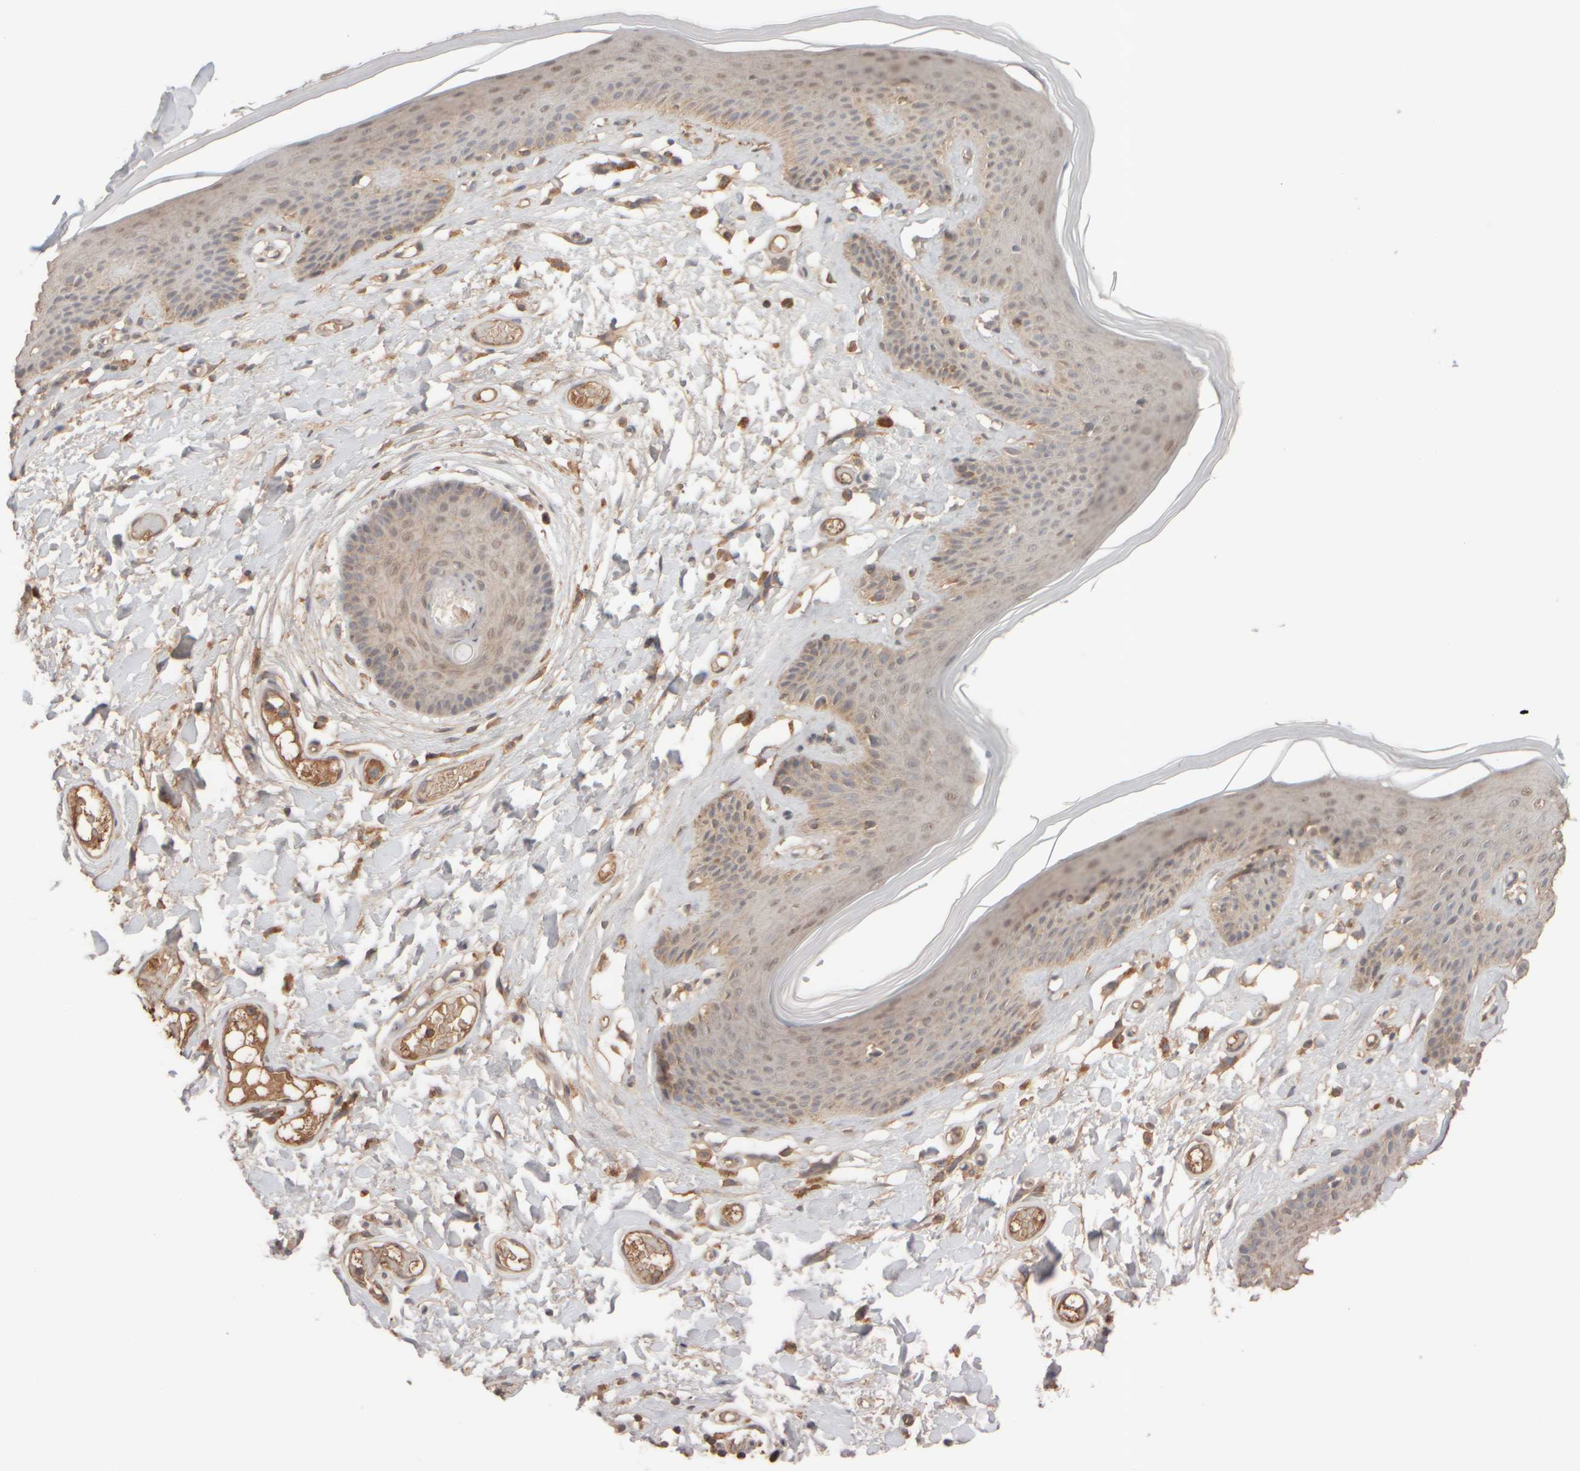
{"staining": {"intensity": "weak", "quantity": "25%-75%", "location": "cytoplasmic/membranous"}, "tissue": "skin", "cell_type": "Epidermal cells", "image_type": "normal", "snomed": [{"axis": "morphology", "description": "Normal tissue, NOS"}, {"axis": "topography", "description": "Vulva"}], "caption": "Benign skin exhibits weak cytoplasmic/membranous expression in approximately 25%-75% of epidermal cells, visualized by immunohistochemistry.", "gene": "EIF2B3", "patient": {"sex": "female", "age": 73}}